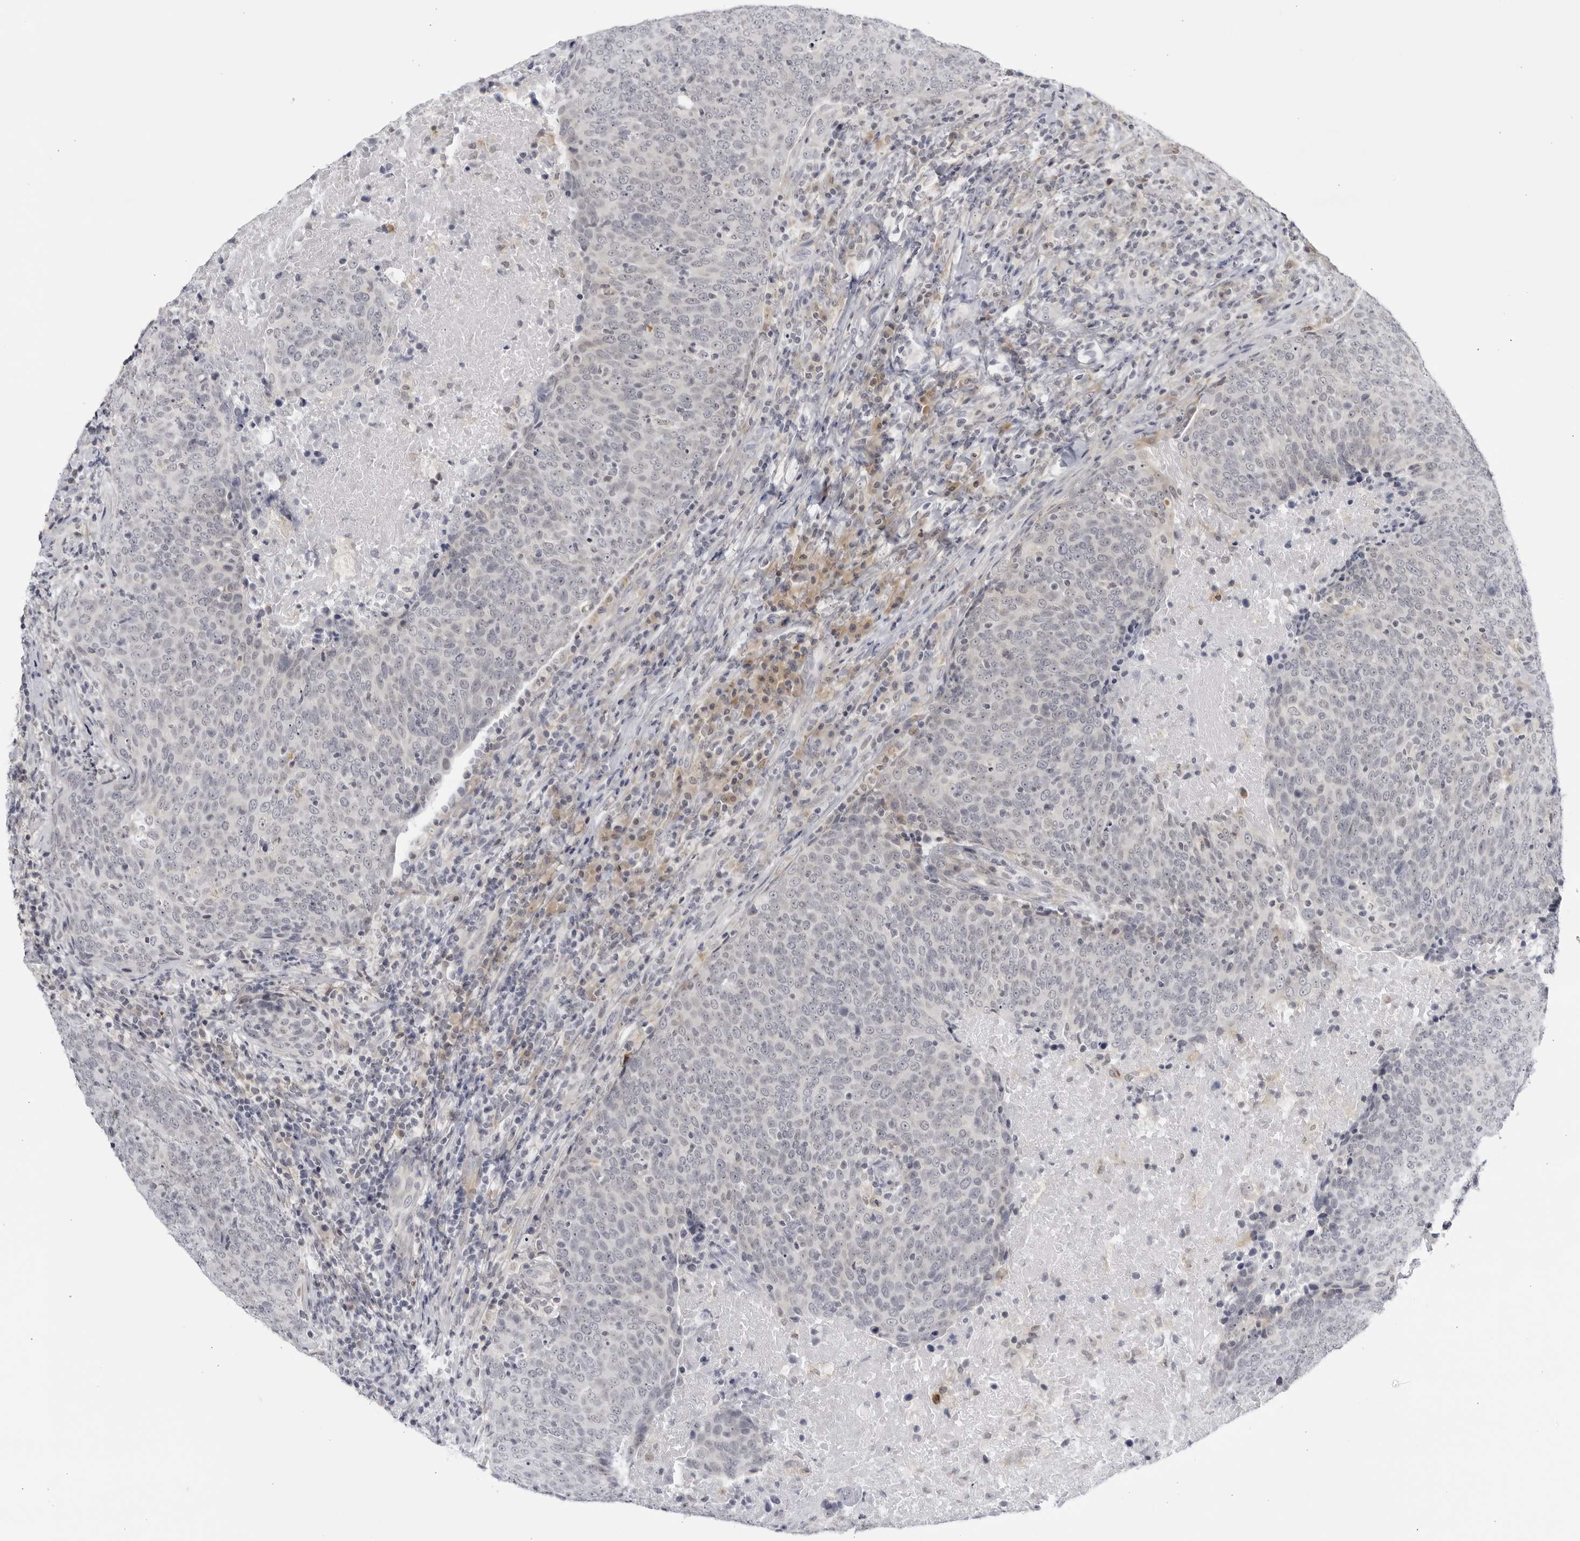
{"staining": {"intensity": "negative", "quantity": "none", "location": "none"}, "tissue": "head and neck cancer", "cell_type": "Tumor cells", "image_type": "cancer", "snomed": [{"axis": "morphology", "description": "Squamous cell carcinoma, NOS"}, {"axis": "morphology", "description": "Squamous cell carcinoma, metastatic, NOS"}, {"axis": "topography", "description": "Lymph node"}, {"axis": "topography", "description": "Head-Neck"}], "caption": "An IHC image of head and neck metastatic squamous cell carcinoma is shown. There is no staining in tumor cells of head and neck metastatic squamous cell carcinoma.", "gene": "CNBD1", "patient": {"sex": "male", "age": 62}}